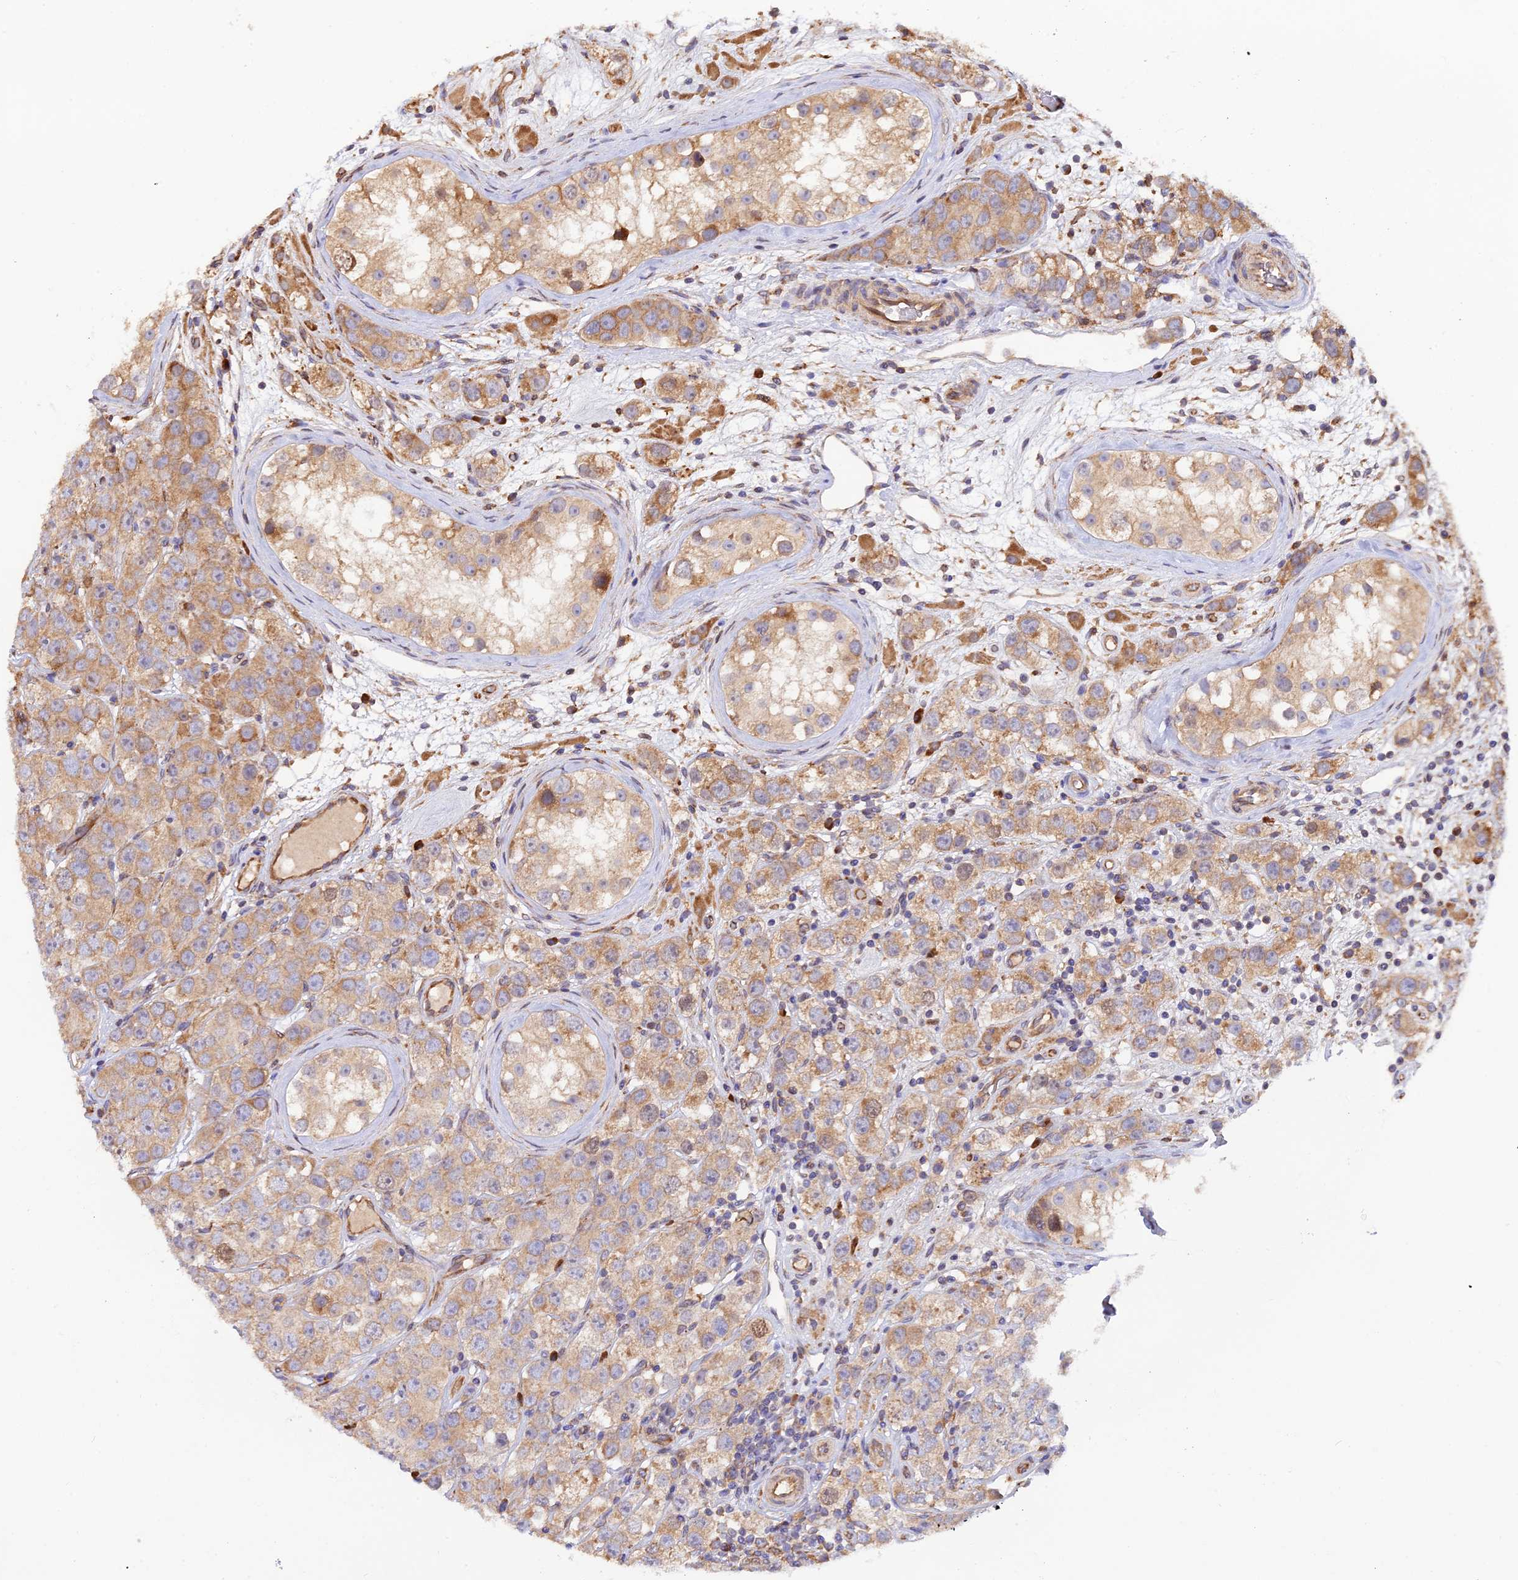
{"staining": {"intensity": "moderate", "quantity": "25%-75%", "location": "cytoplasmic/membranous"}, "tissue": "testis cancer", "cell_type": "Tumor cells", "image_type": "cancer", "snomed": [{"axis": "morphology", "description": "Seminoma, NOS"}, {"axis": "topography", "description": "Testis"}], "caption": "Tumor cells display medium levels of moderate cytoplasmic/membranous positivity in approximately 25%-75% of cells in human seminoma (testis). The staining is performed using DAB brown chromogen to label protein expression. The nuclei are counter-stained blue using hematoxylin.", "gene": "RPL5", "patient": {"sex": "male", "age": 28}}